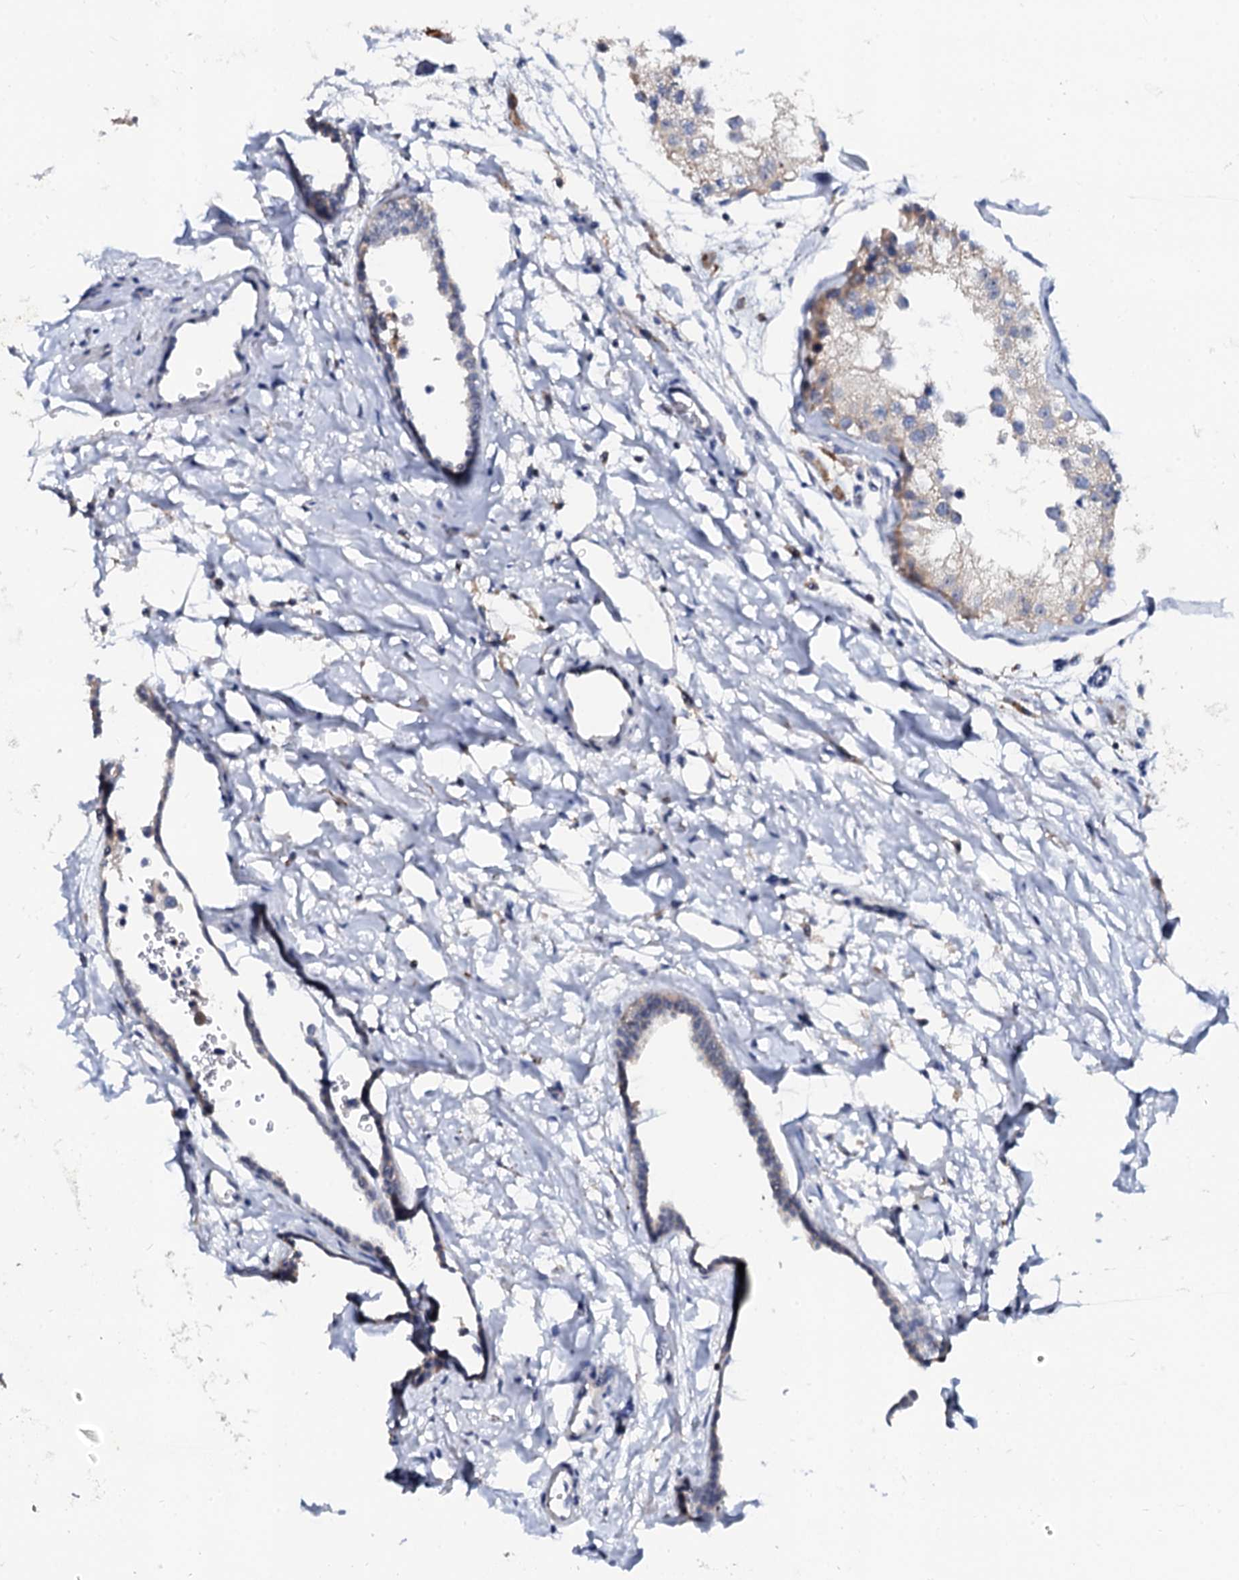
{"staining": {"intensity": "weak", "quantity": "<25%", "location": "cytoplasmic/membranous"}, "tissue": "testis", "cell_type": "Cells in seminiferous ducts", "image_type": "normal", "snomed": [{"axis": "morphology", "description": "Normal tissue, NOS"}, {"axis": "morphology", "description": "Adenocarcinoma, metastatic, NOS"}, {"axis": "topography", "description": "Testis"}], "caption": "A photomicrograph of human testis is negative for staining in cells in seminiferous ducts. The staining was performed using DAB to visualize the protein expression in brown, while the nuclei were stained in blue with hematoxylin (Magnification: 20x).", "gene": "NALF1", "patient": {"sex": "male", "age": 26}}